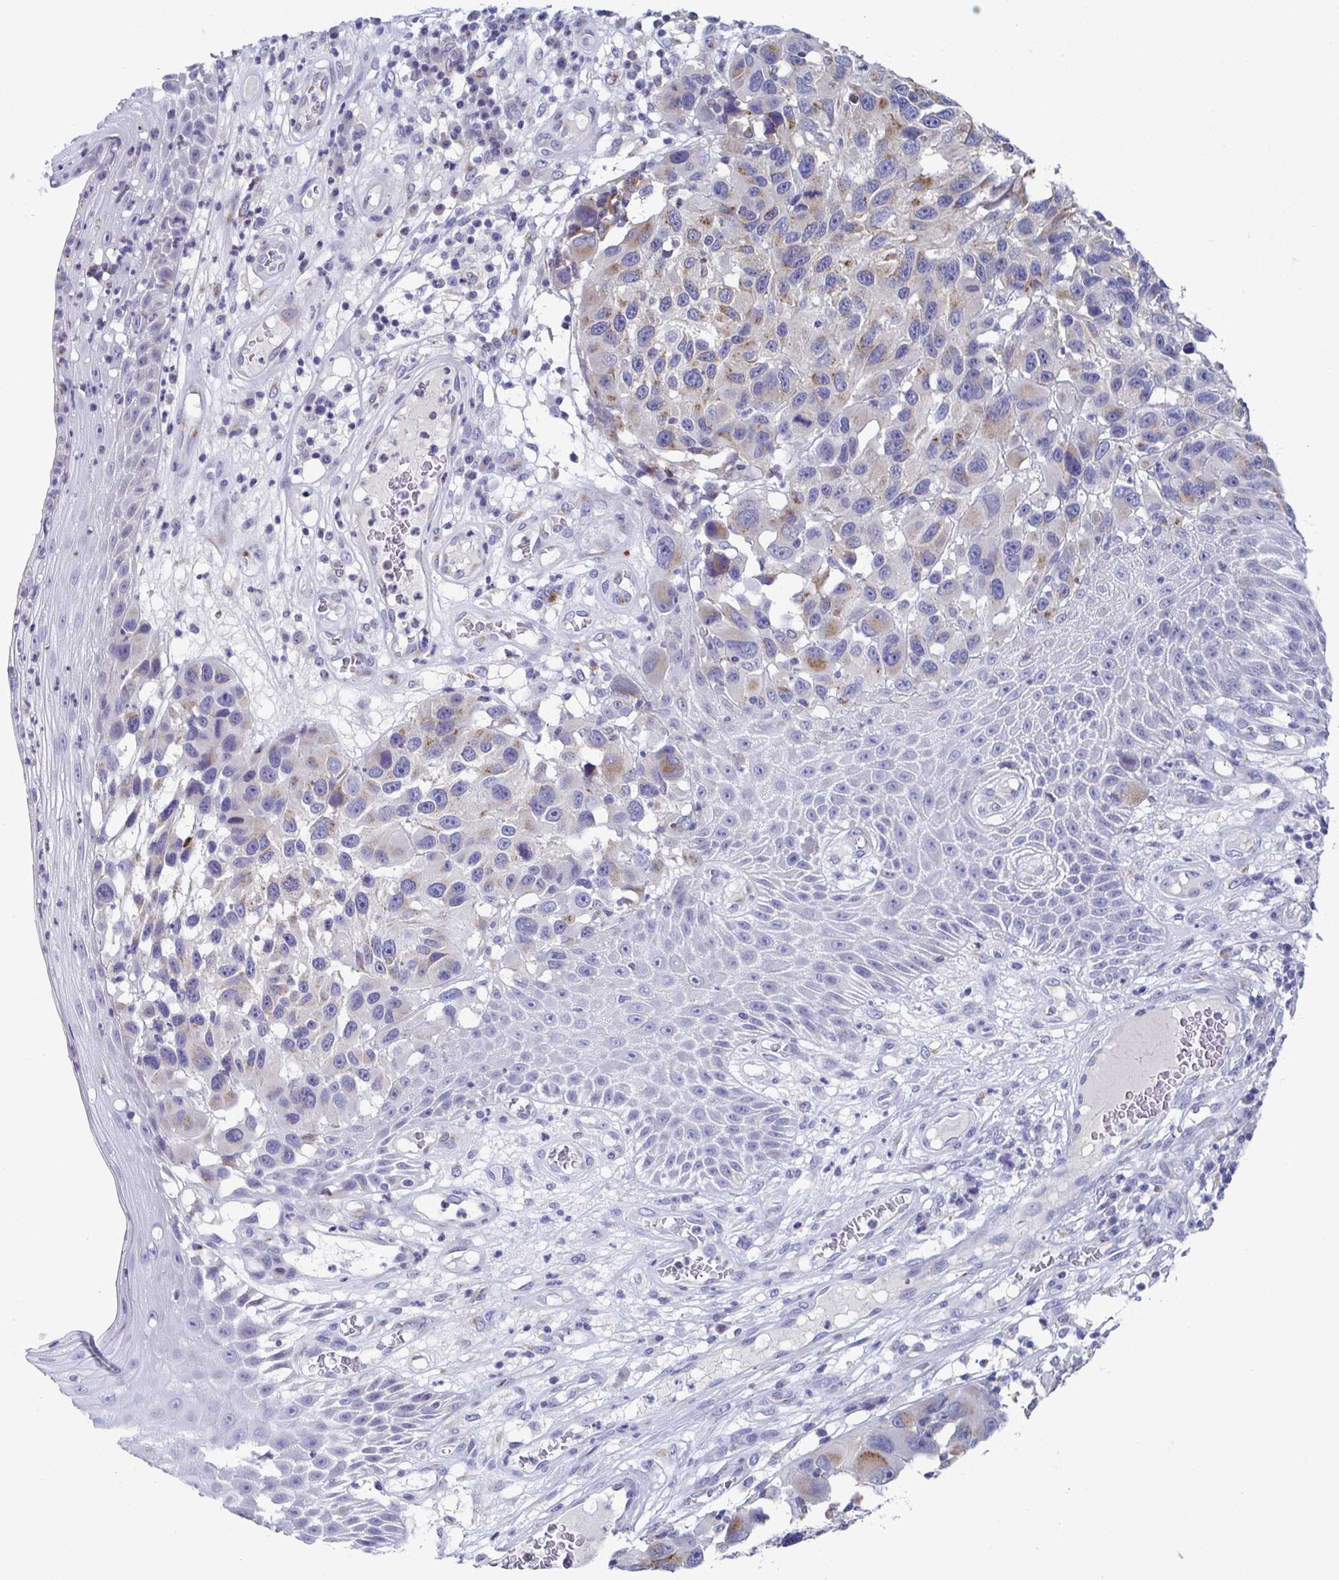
{"staining": {"intensity": "weak", "quantity": "25%-75%", "location": "cytoplasmic/membranous"}, "tissue": "melanoma", "cell_type": "Tumor cells", "image_type": "cancer", "snomed": [{"axis": "morphology", "description": "Malignant melanoma, NOS"}, {"axis": "topography", "description": "Skin"}], "caption": "Malignant melanoma stained with a protein marker shows weak staining in tumor cells.", "gene": "TAS2R39", "patient": {"sex": "male", "age": 53}}